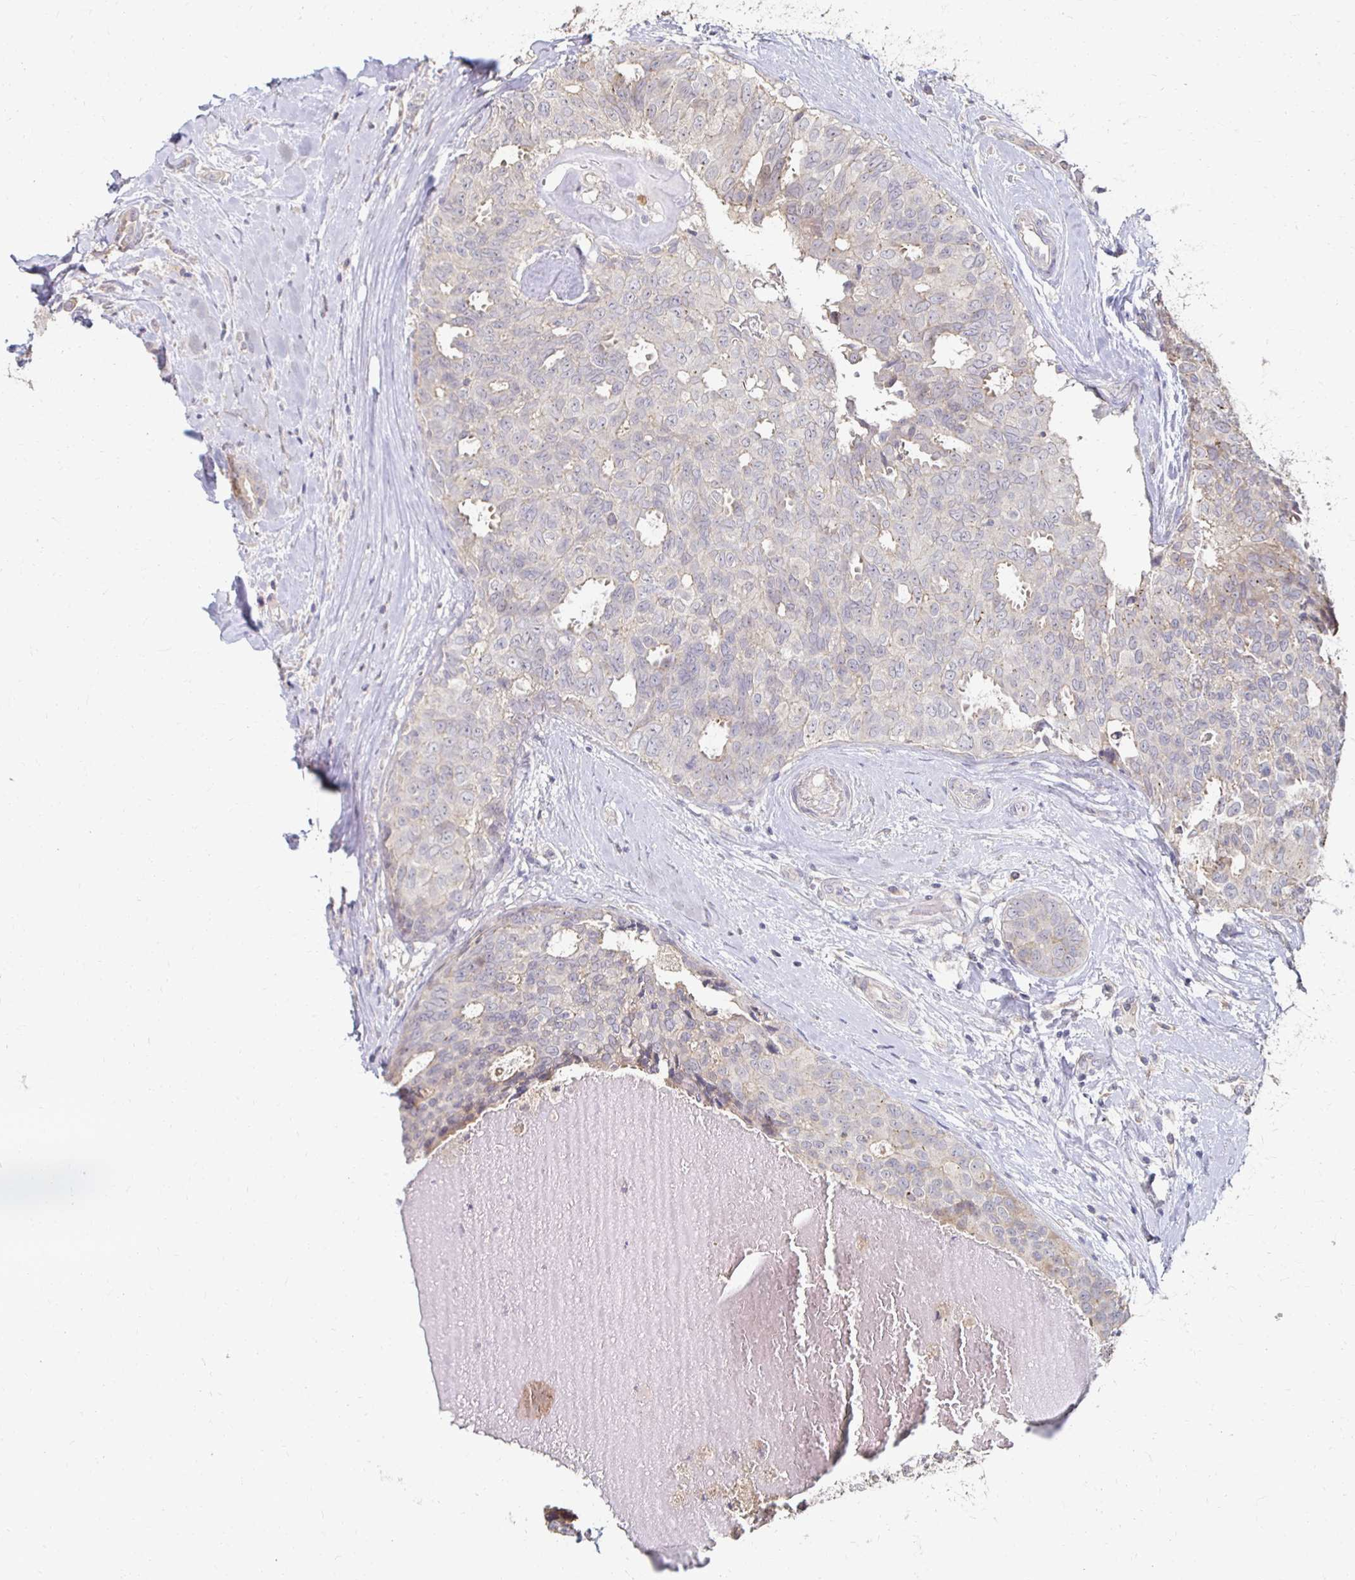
{"staining": {"intensity": "negative", "quantity": "none", "location": "none"}, "tissue": "breast cancer", "cell_type": "Tumor cells", "image_type": "cancer", "snomed": [{"axis": "morphology", "description": "Duct carcinoma"}, {"axis": "topography", "description": "Breast"}], "caption": "High power microscopy photomicrograph of an immunohistochemistry photomicrograph of breast intraductal carcinoma, revealing no significant staining in tumor cells.", "gene": "ZNF727", "patient": {"sex": "female", "age": 45}}